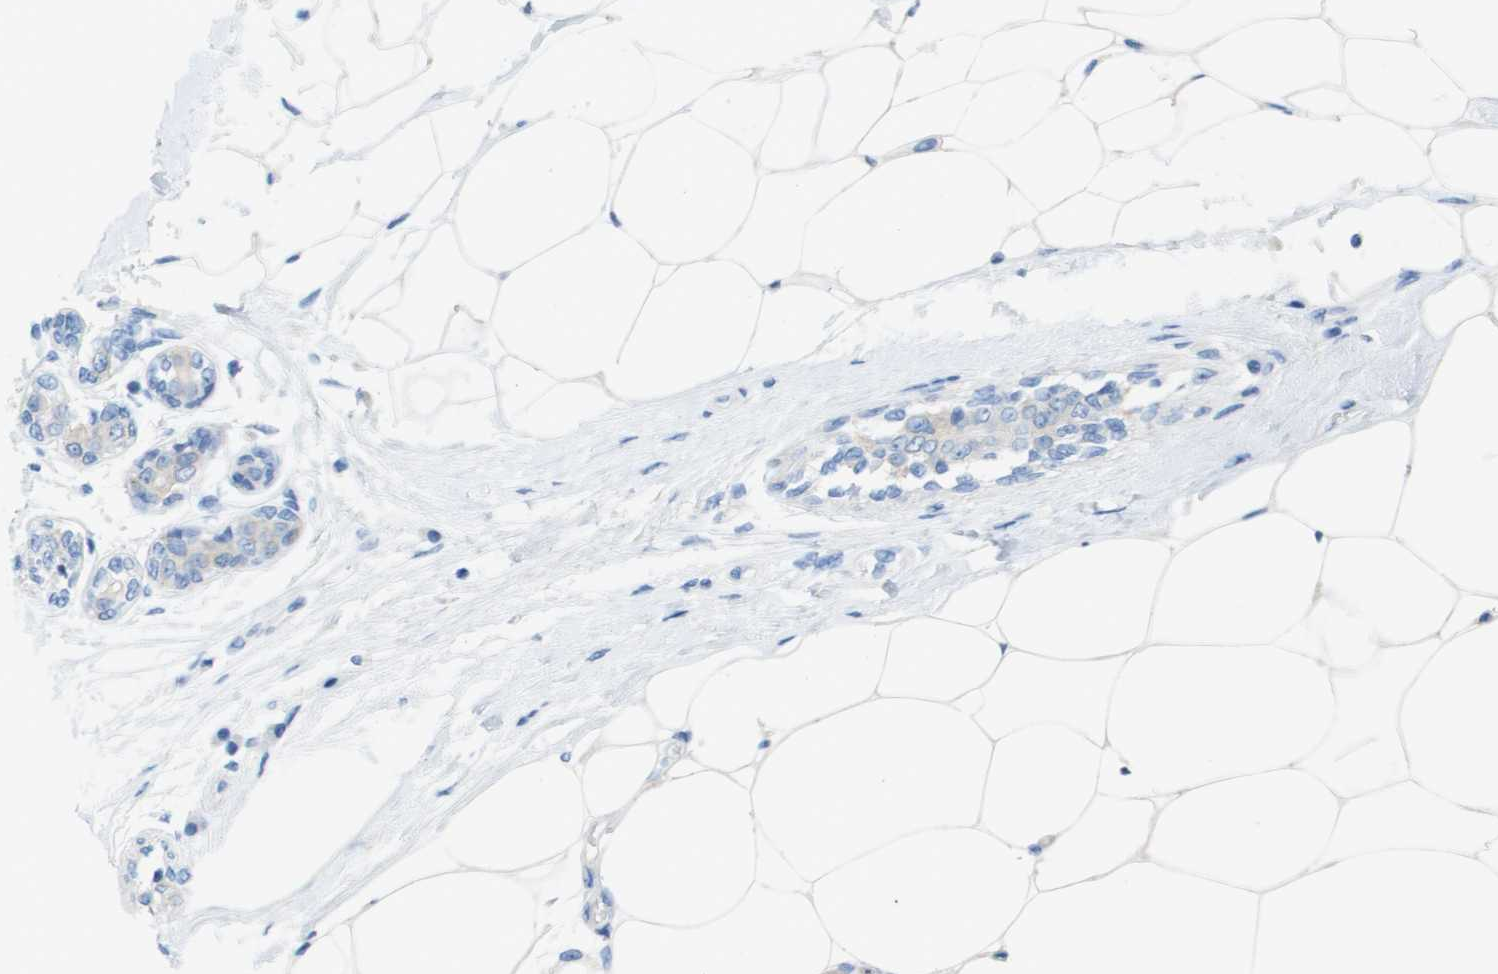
{"staining": {"intensity": "negative", "quantity": "none", "location": "none"}, "tissue": "breast cancer", "cell_type": "Tumor cells", "image_type": "cancer", "snomed": [{"axis": "morphology", "description": "Normal tissue, NOS"}, {"axis": "morphology", "description": "Duct carcinoma"}, {"axis": "topography", "description": "Breast"}], "caption": "Breast cancer (invasive ductal carcinoma) was stained to show a protein in brown. There is no significant staining in tumor cells.", "gene": "CD46", "patient": {"sex": "female", "age": 39}}